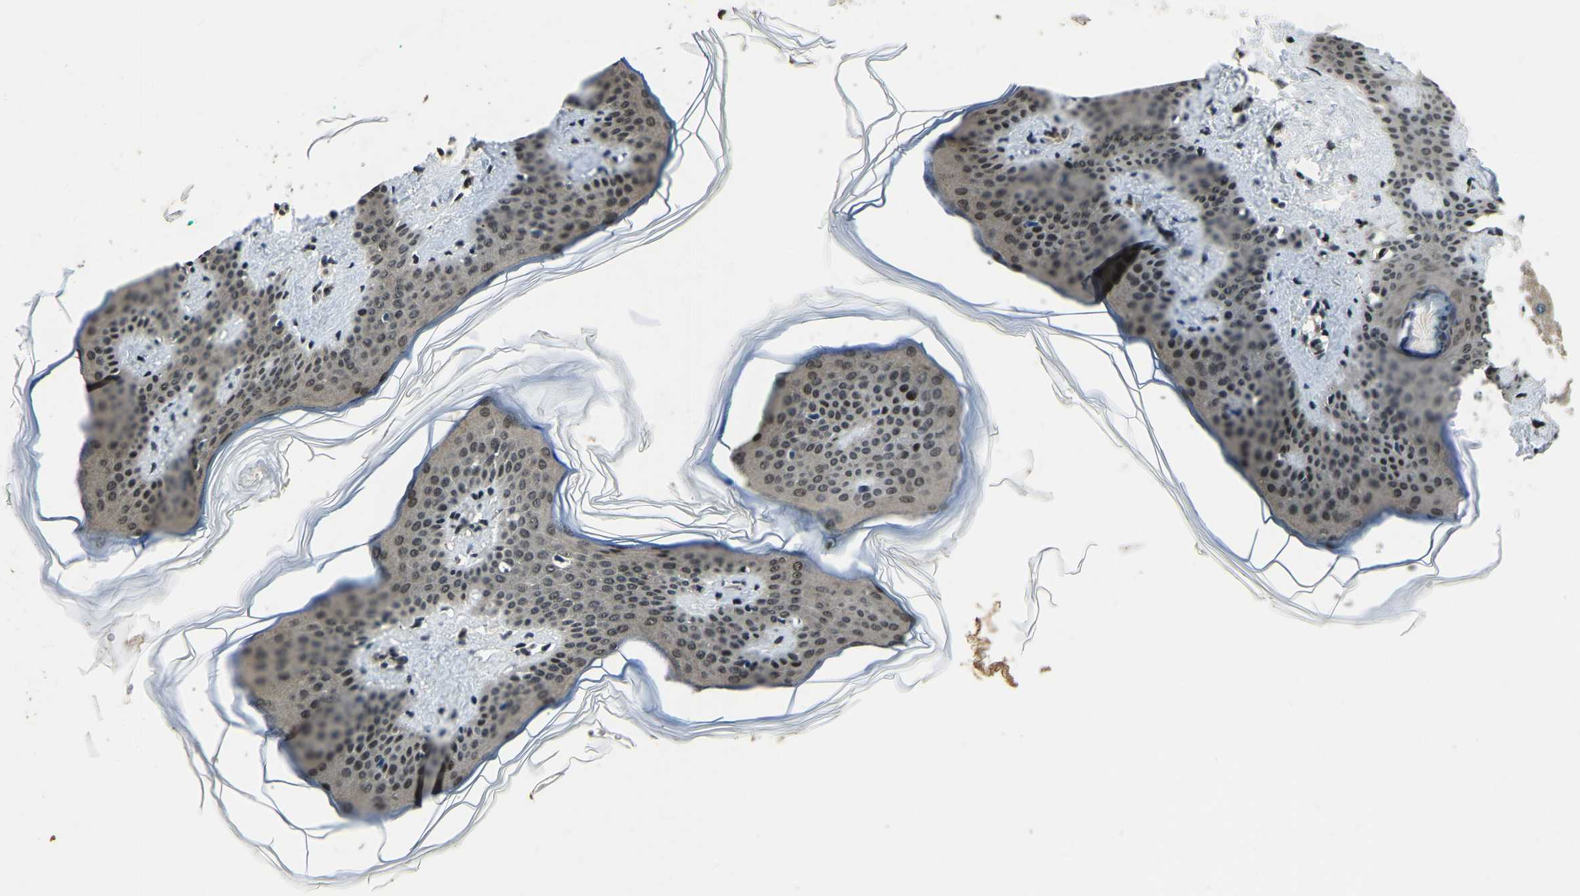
{"staining": {"intensity": "moderate", "quantity": ">75%", "location": "nuclear"}, "tissue": "skin", "cell_type": "Fibroblasts", "image_type": "normal", "snomed": [{"axis": "morphology", "description": "Normal tissue, NOS"}, {"axis": "topography", "description": "Skin"}], "caption": "High-power microscopy captured an immunohistochemistry photomicrograph of unremarkable skin, revealing moderate nuclear staining in about >75% of fibroblasts.", "gene": "ANKIB1", "patient": {"sex": "female", "age": 17}}